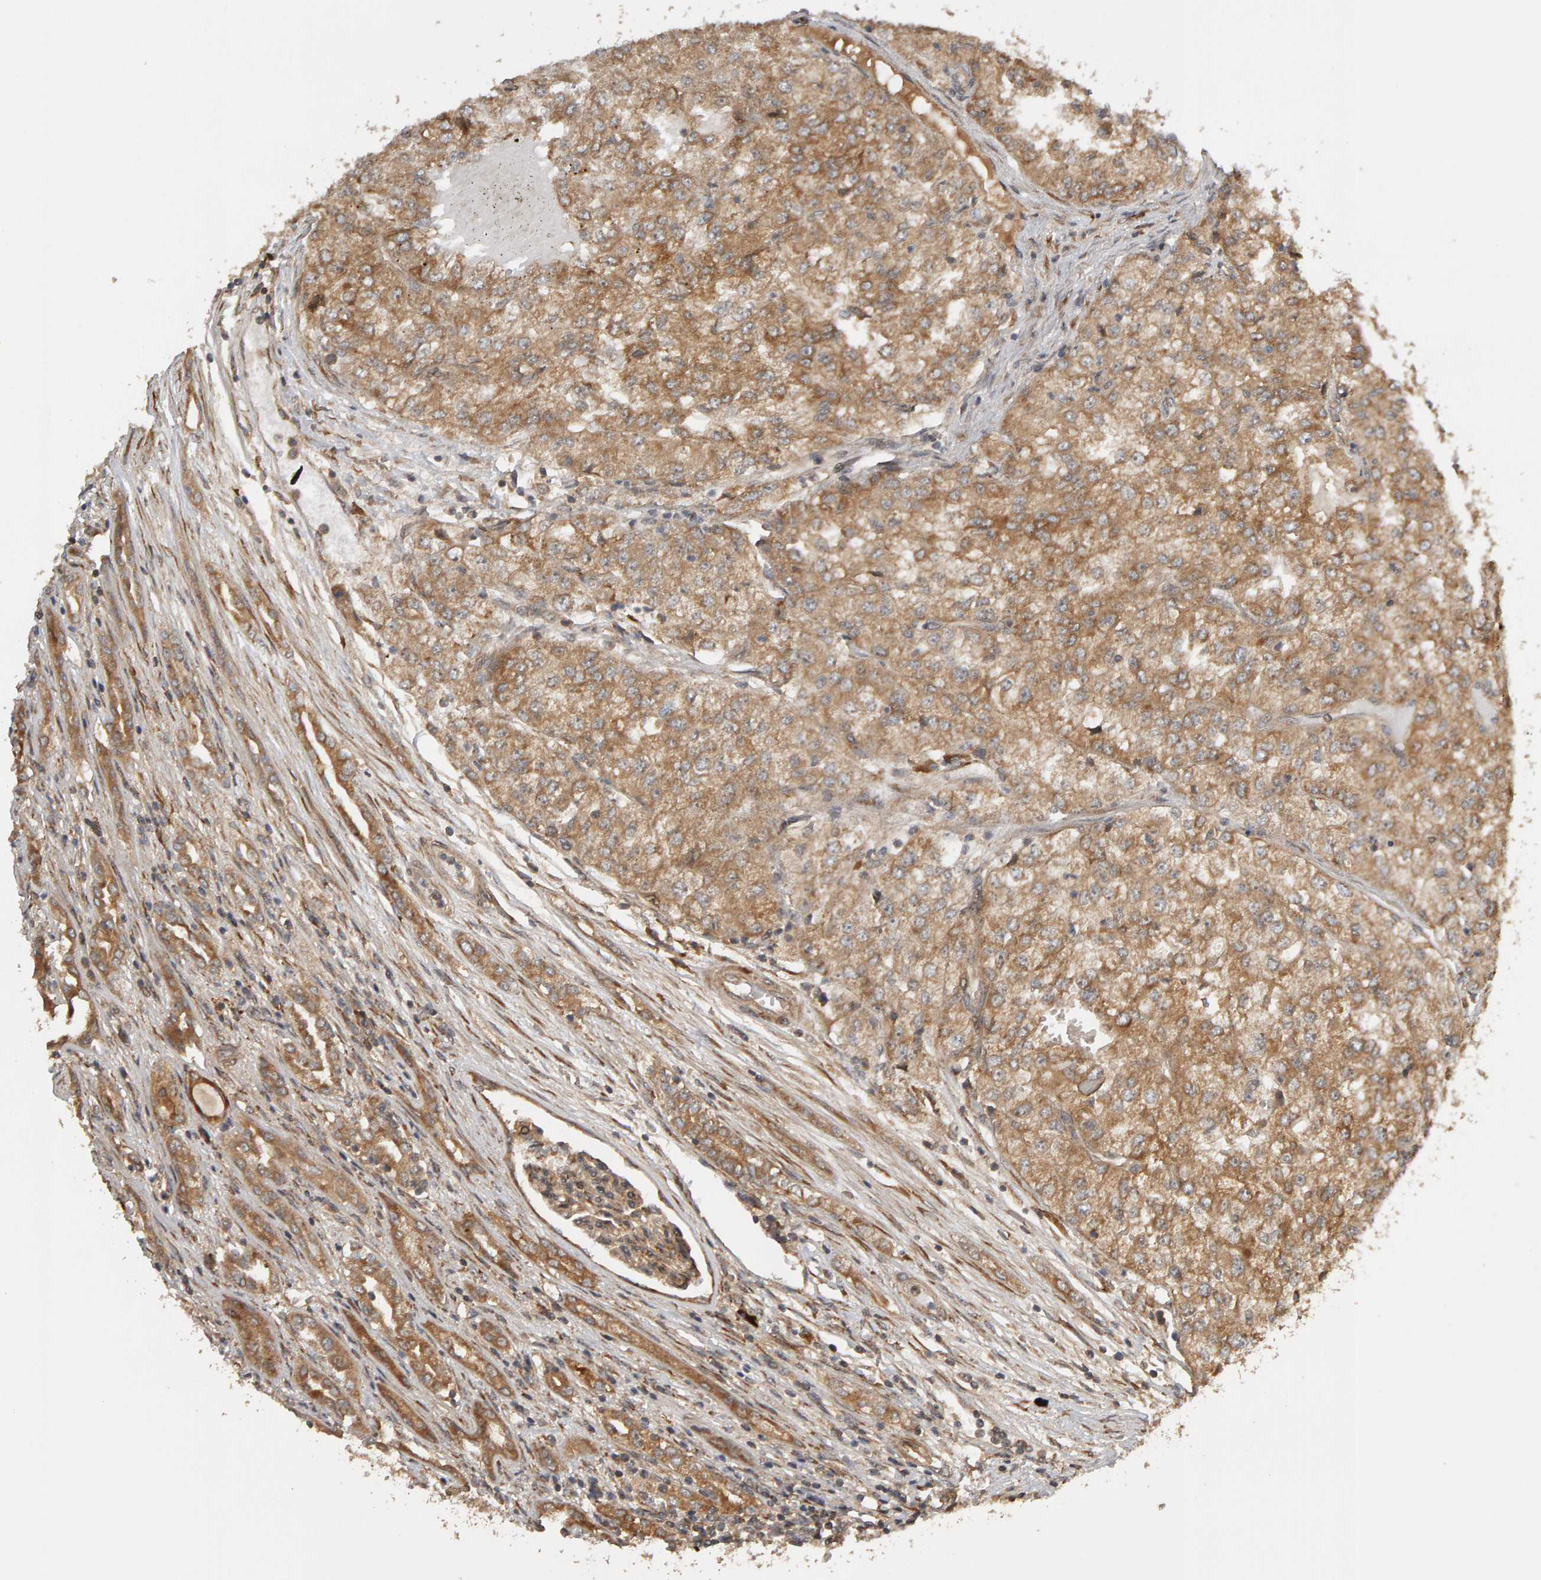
{"staining": {"intensity": "moderate", "quantity": ">75%", "location": "cytoplasmic/membranous"}, "tissue": "renal cancer", "cell_type": "Tumor cells", "image_type": "cancer", "snomed": [{"axis": "morphology", "description": "Adenocarcinoma, NOS"}, {"axis": "topography", "description": "Kidney"}], "caption": "Tumor cells reveal medium levels of moderate cytoplasmic/membranous positivity in about >75% of cells in human renal cancer.", "gene": "ZFAND1", "patient": {"sex": "female", "age": 54}}